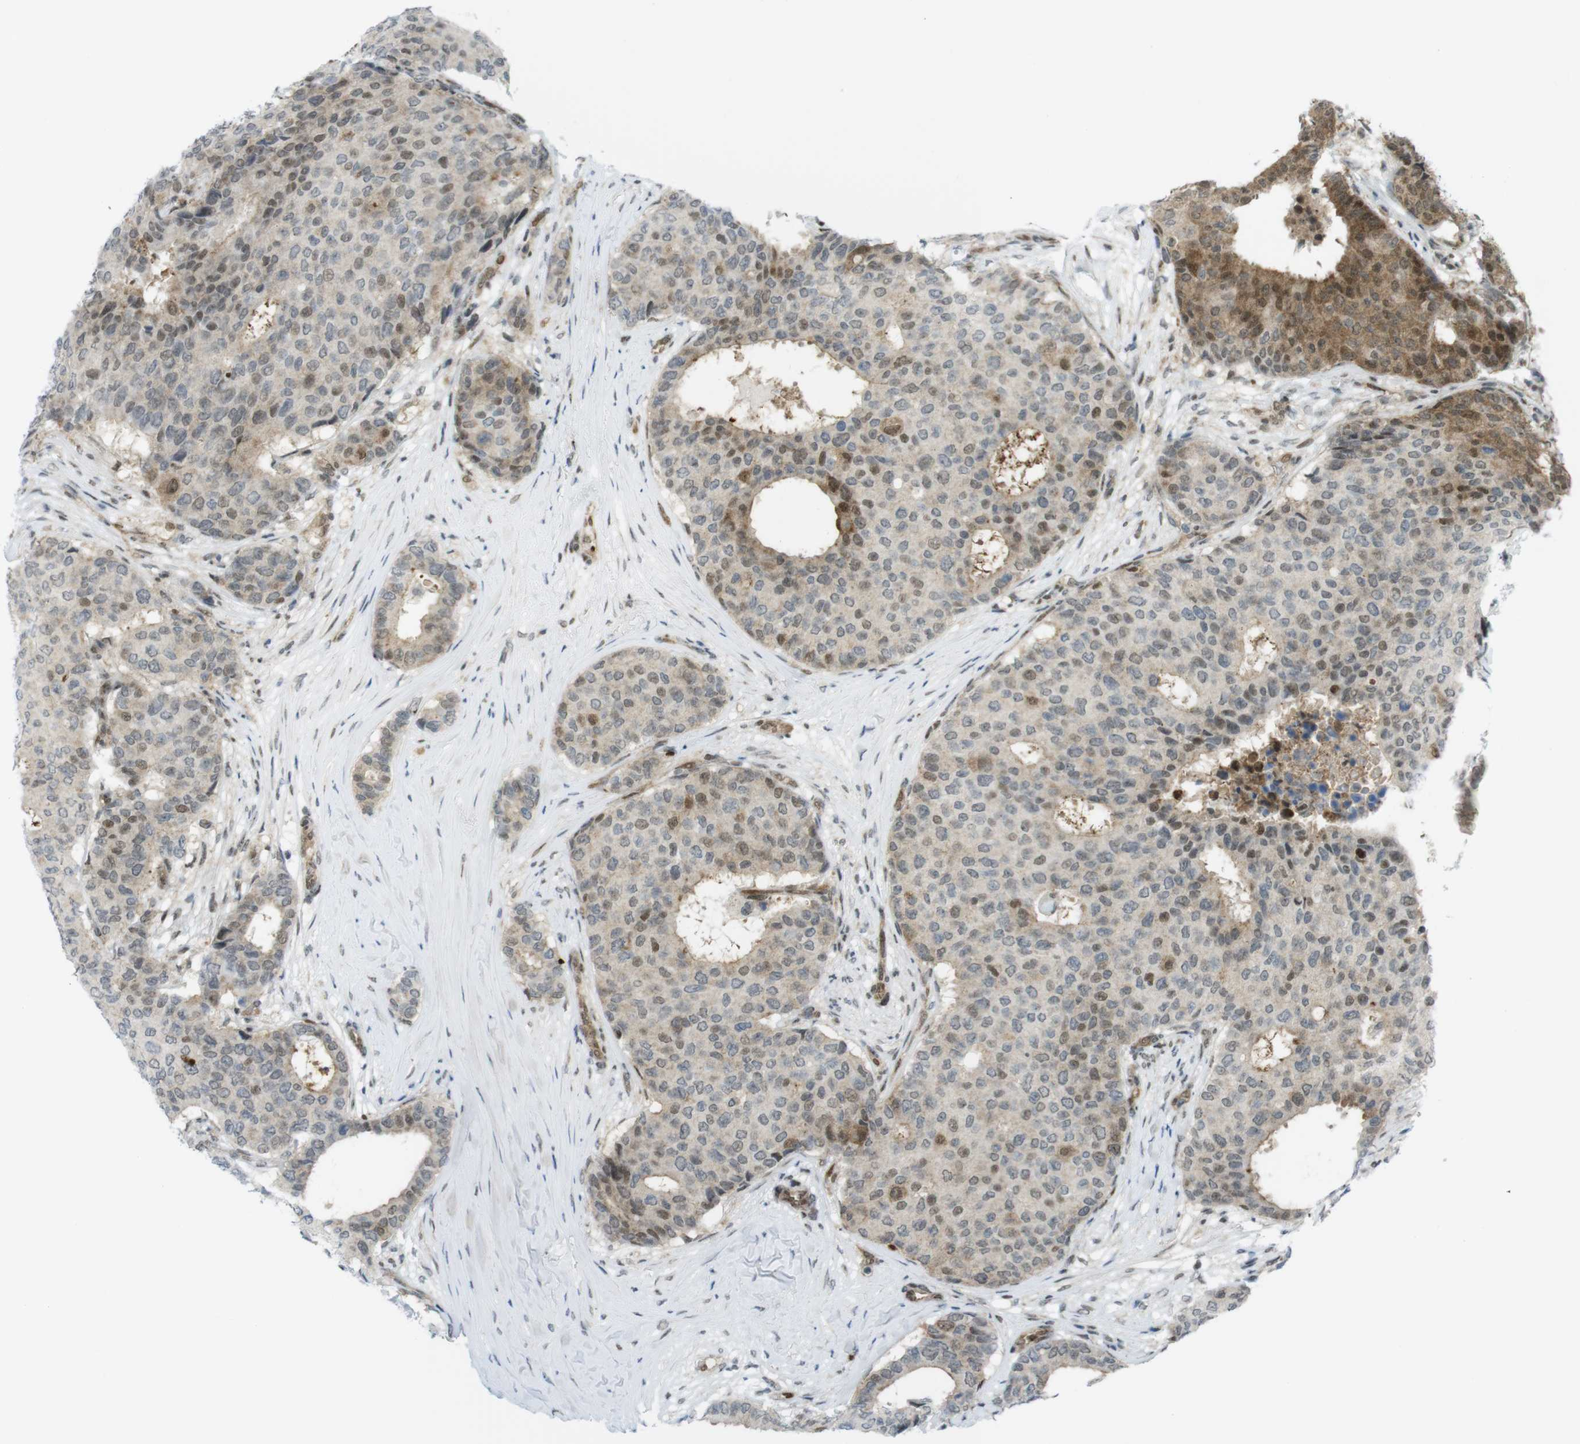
{"staining": {"intensity": "moderate", "quantity": "25%-75%", "location": "cytoplasmic/membranous,nuclear"}, "tissue": "breast cancer", "cell_type": "Tumor cells", "image_type": "cancer", "snomed": [{"axis": "morphology", "description": "Duct carcinoma"}, {"axis": "topography", "description": "Breast"}], "caption": "Tumor cells exhibit medium levels of moderate cytoplasmic/membranous and nuclear staining in approximately 25%-75% of cells in human breast cancer. Using DAB (3,3'-diaminobenzidine) (brown) and hematoxylin (blue) stains, captured at high magnification using brightfield microscopy.", "gene": "UBB", "patient": {"sex": "female", "age": 75}}